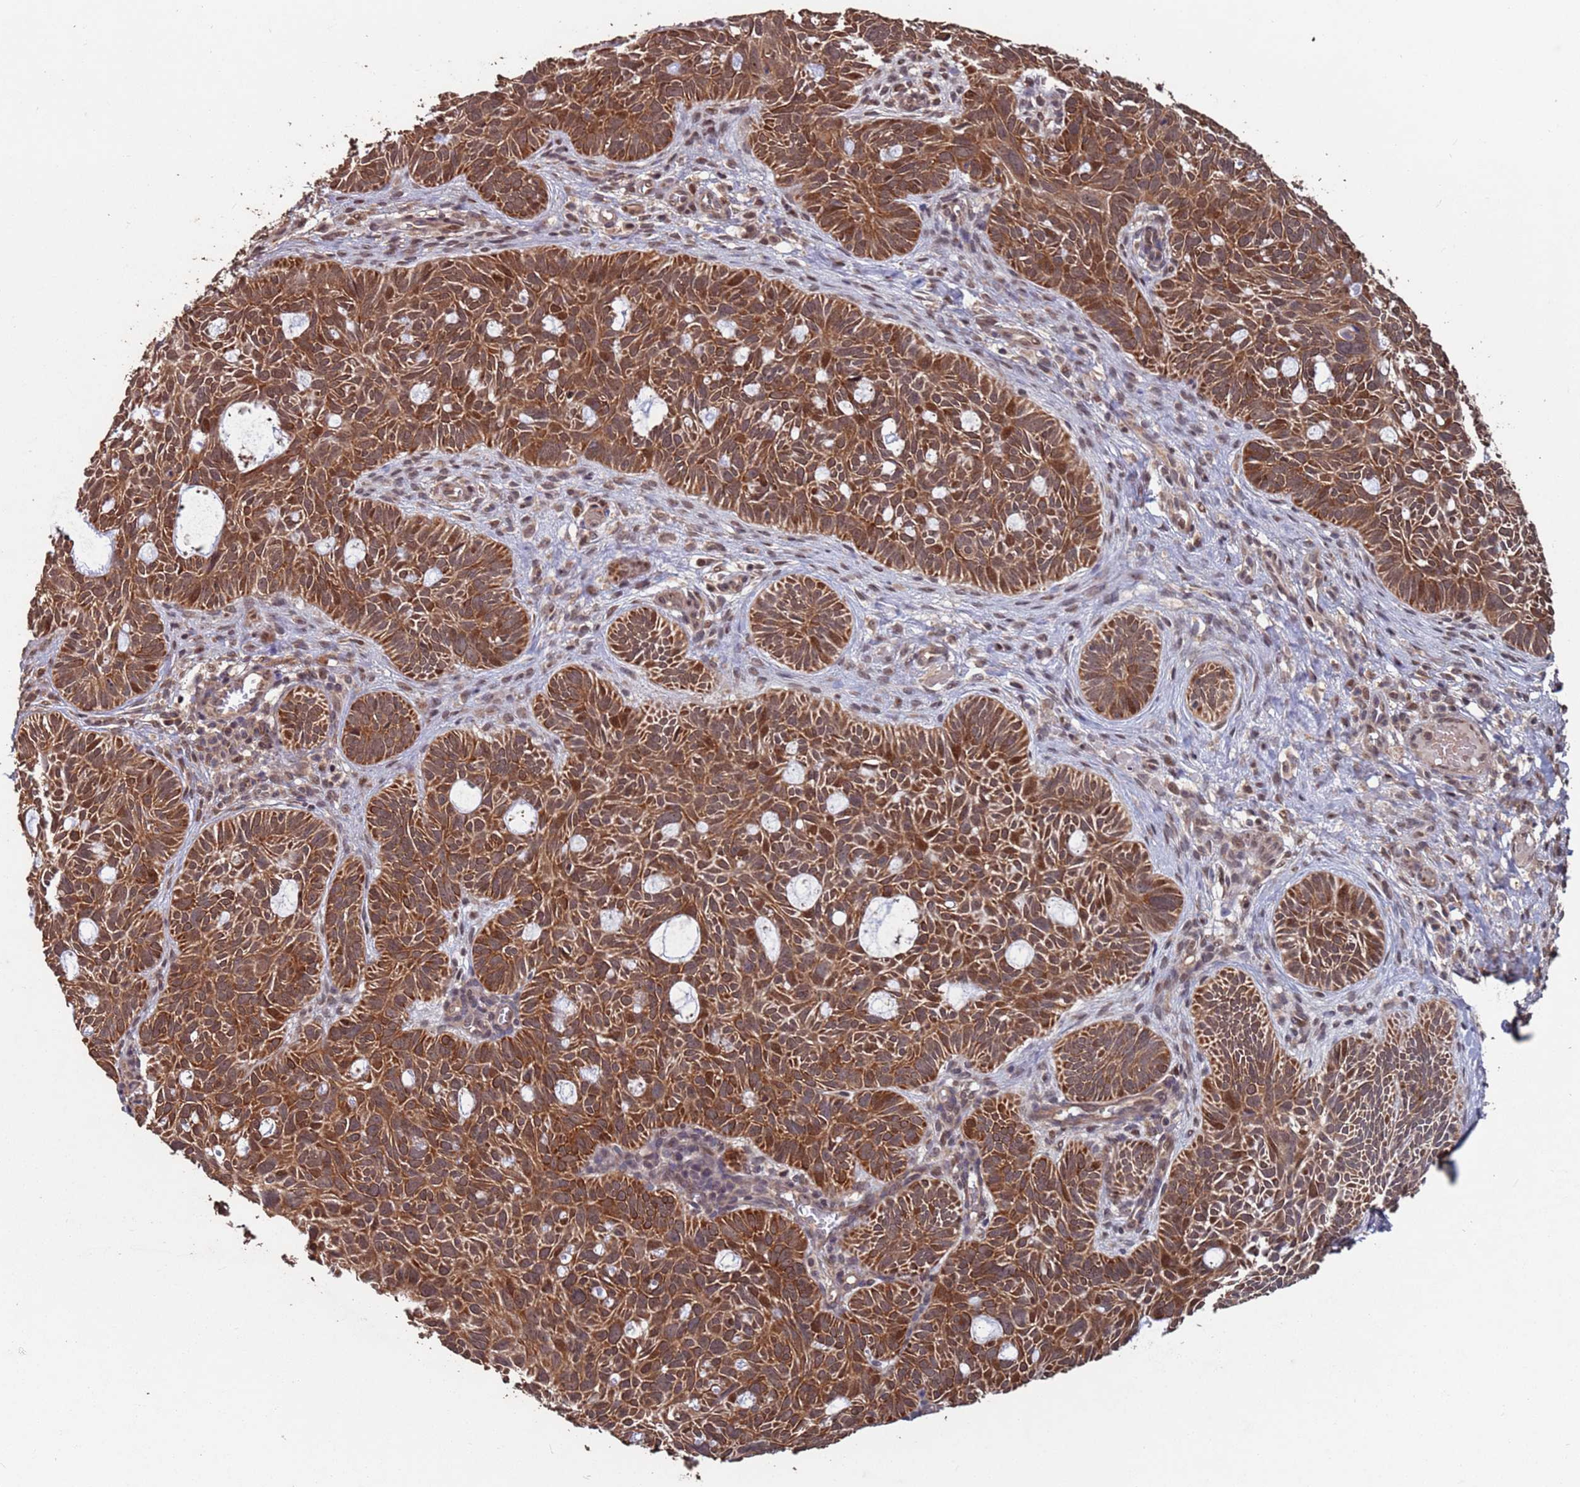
{"staining": {"intensity": "strong", "quantity": ">75%", "location": "cytoplasmic/membranous"}, "tissue": "skin cancer", "cell_type": "Tumor cells", "image_type": "cancer", "snomed": [{"axis": "morphology", "description": "Basal cell carcinoma"}, {"axis": "topography", "description": "Skin"}], "caption": "Protein expression analysis of skin basal cell carcinoma exhibits strong cytoplasmic/membranous positivity in approximately >75% of tumor cells.", "gene": "PRR7", "patient": {"sex": "male", "age": 69}}